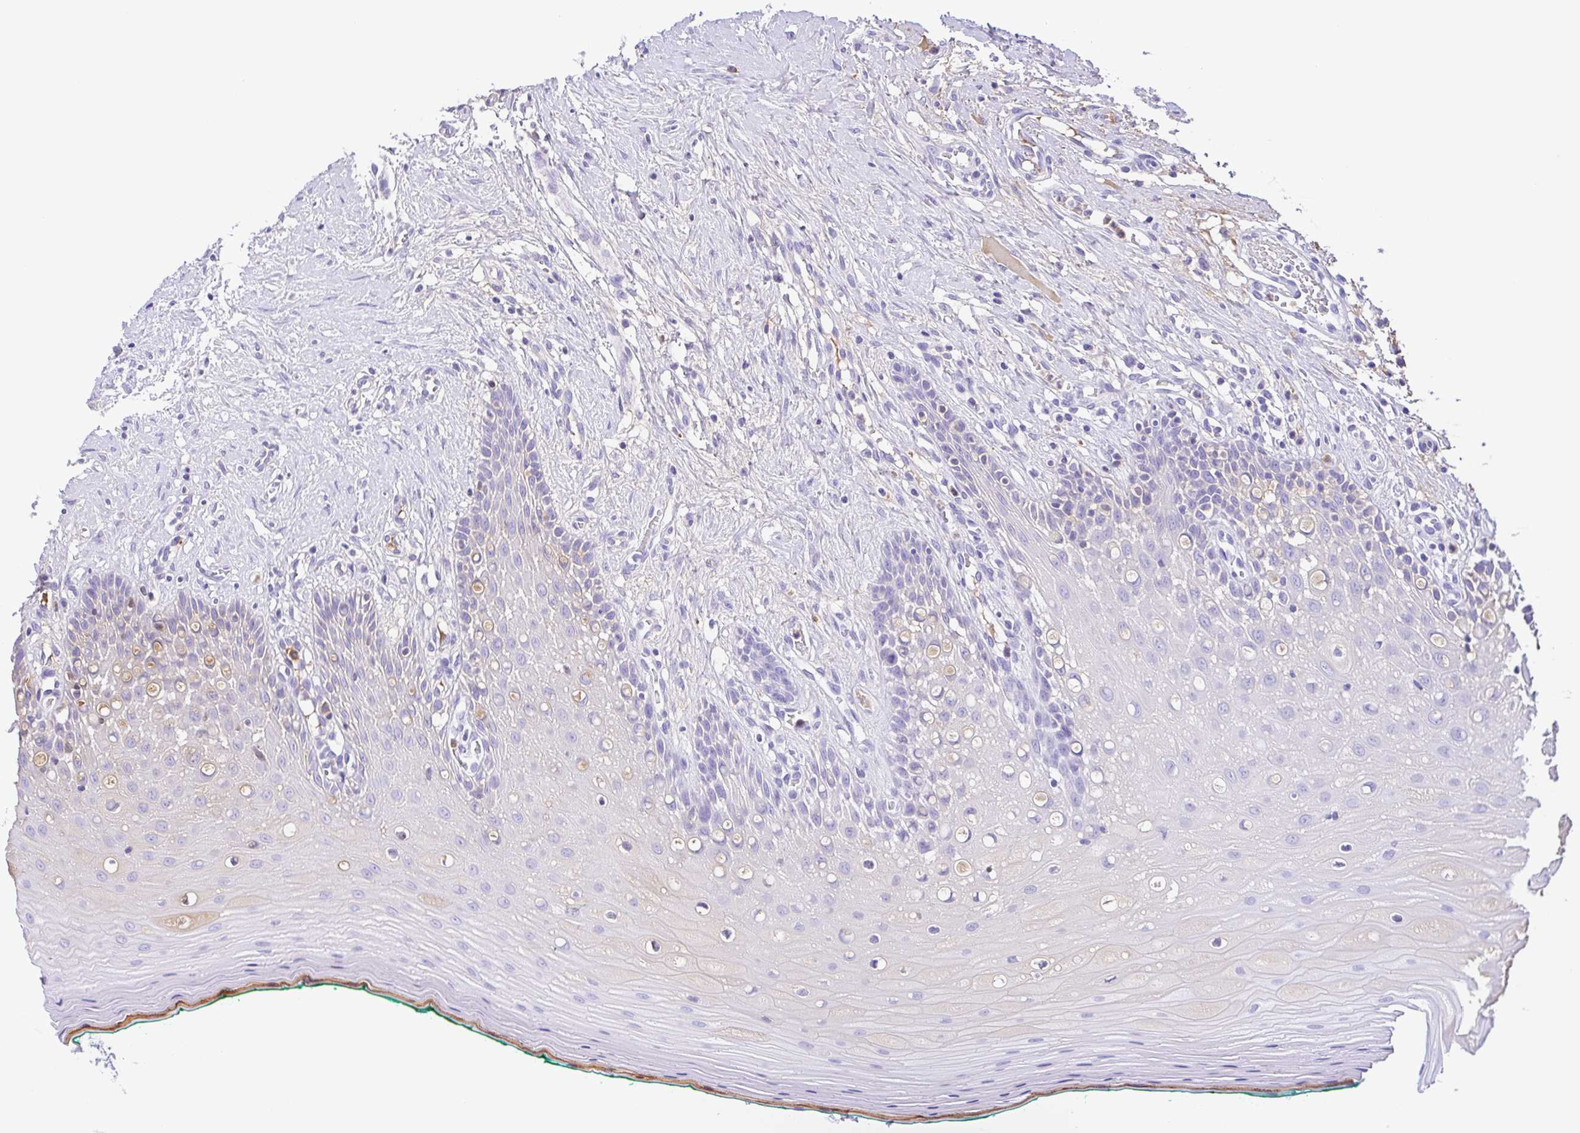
{"staining": {"intensity": "negative", "quantity": "none", "location": "none"}, "tissue": "oral mucosa", "cell_type": "Squamous epithelial cells", "image_type": "normal", "snomed": [{"axis": "morphology", "description": "Normal tissue, NOS"}, {"axis": "topography", "description": "Oral tissue"}], "caption": "High power microscopy photomicrograph of an immunohistochemistry (IHC) histopathology image of unremarkable oral mucosa, revealing no significant positivity in squamous epithelial cells.", "gene": "IGFL1", "patient": {"sex": "female", "age": 83}}